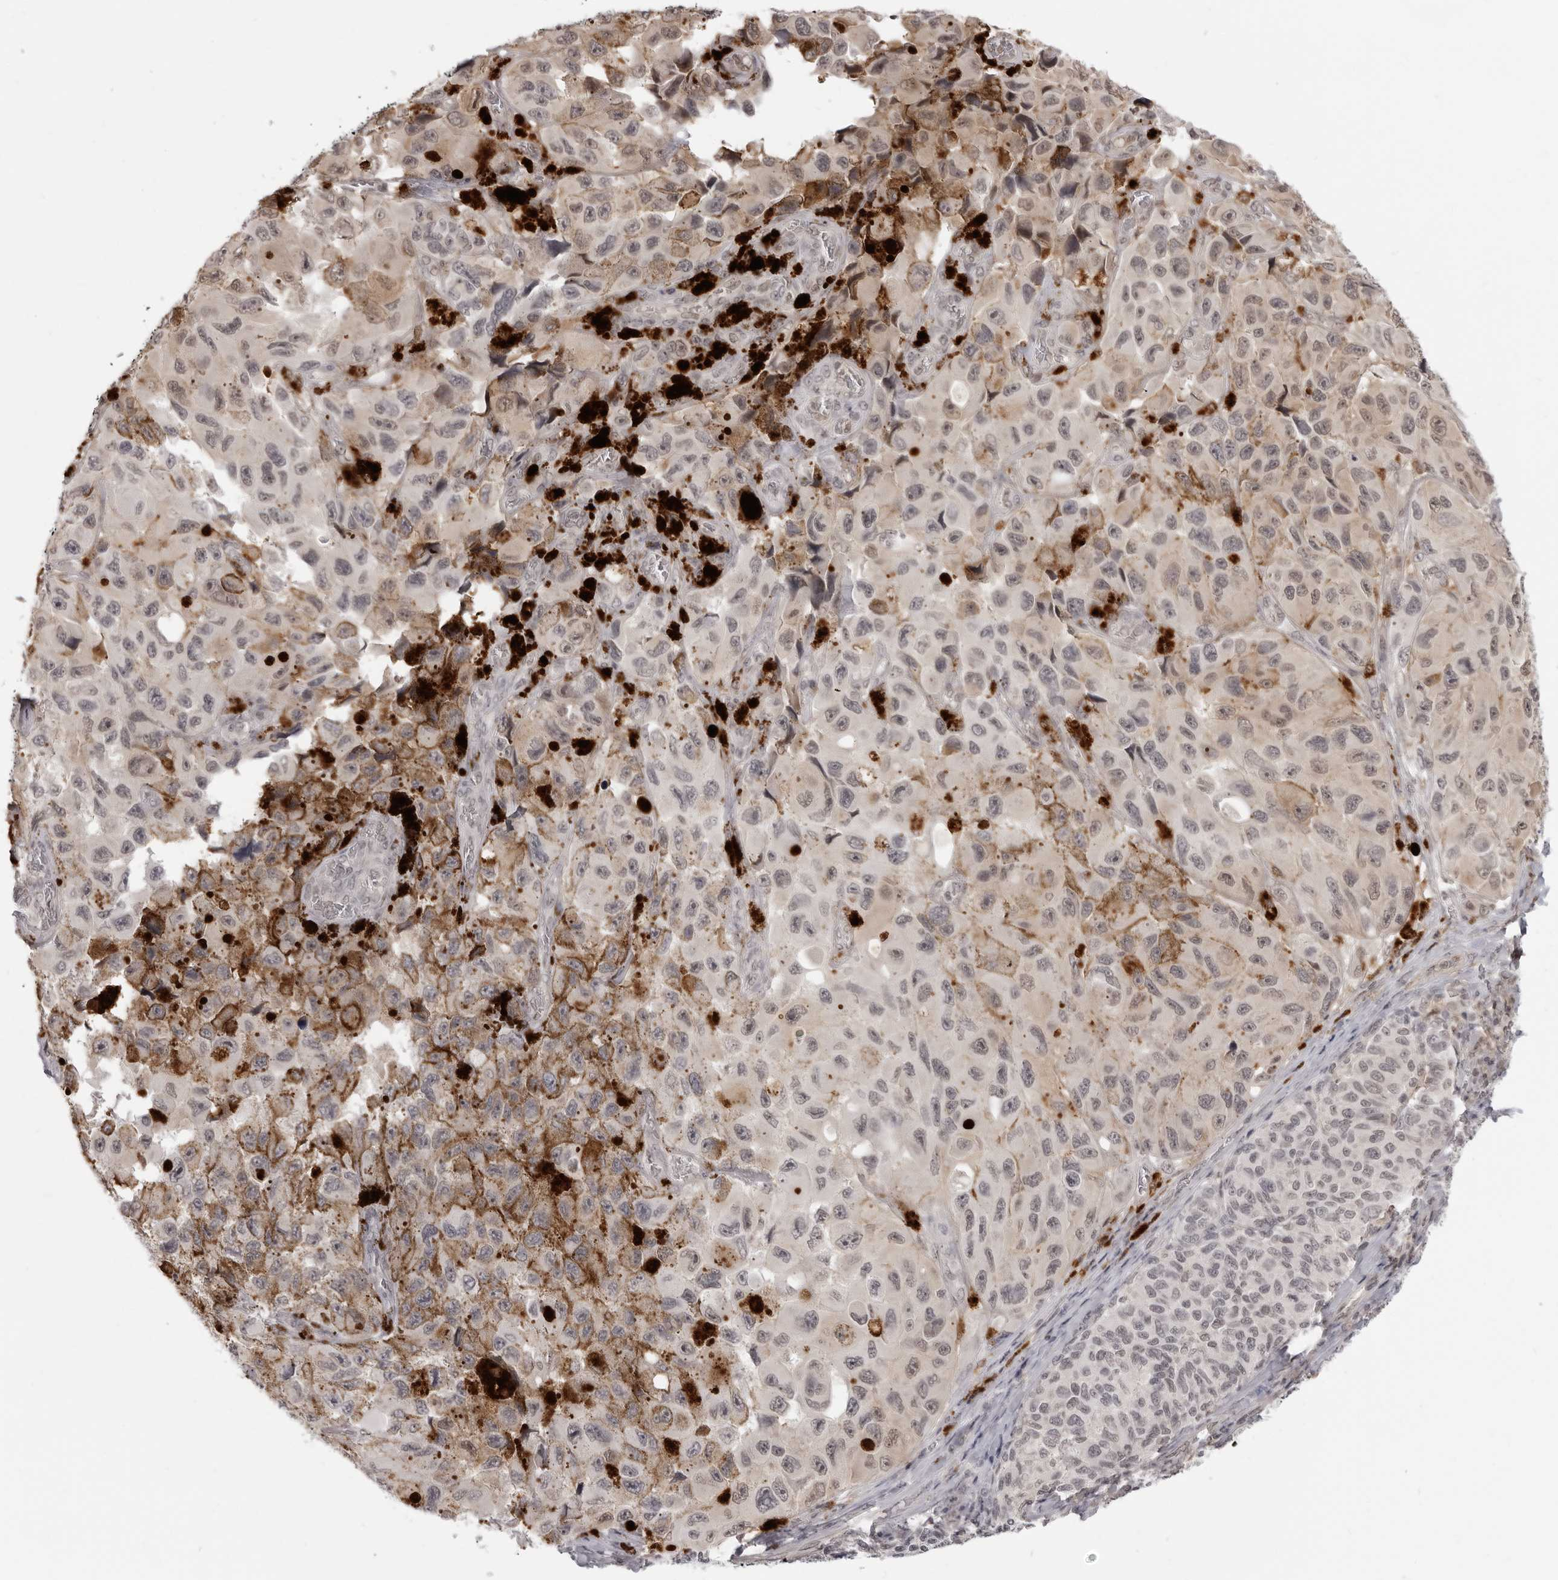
{"staining": {"intensity": "weak", "quantity": ">75%", "location": "nuclear"}, "tissue": "melanoma", "cell_type": "Tumor cells", "image_type": "cancer", "snomed": [{"axis": "morphology", "description": "Malignant melanoma, NOS"}, {"axis": "topography", "description": "Skin"}], "caption": "Protein expression analysis of human melanoma reveals weak nuclear staining in about >75% of tumor cells.", "gene": "SRGAP2", "patient": {"sex": "female", "age": 73}}